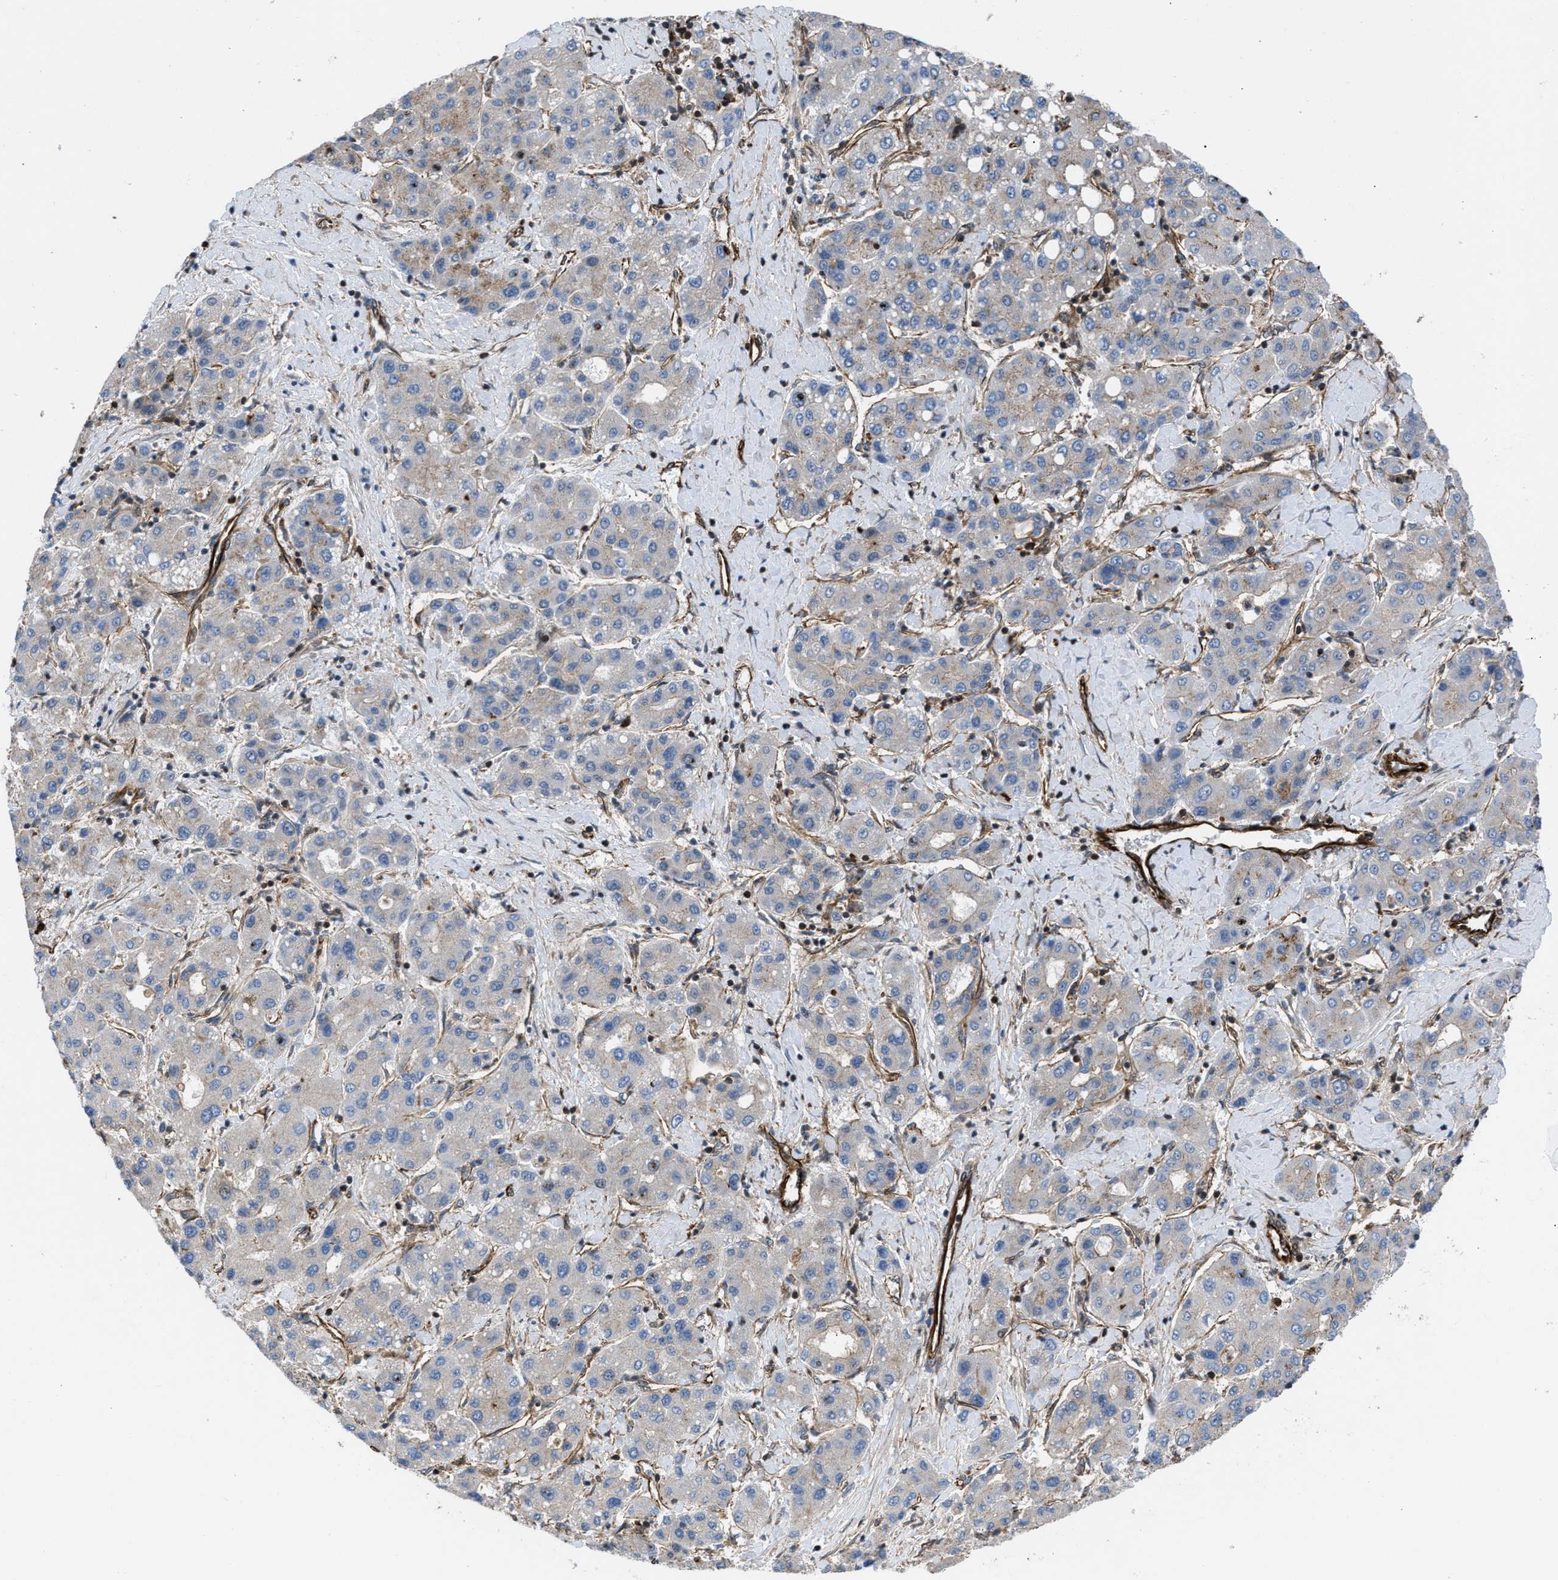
{"staining": {"intensity": "weak", "quantity": "25%-75%", "location": "cytoplasmic/membranous"}, "tissue": "liver cancer", "cell_type": "Tumor cells", "image_type": "cancer", "snomed": [{"axis": "morphology", "description": "Carcinoma, Hepatocellular, NOS"}, {"axis": "topography", "description": "Liver"}], "caption": "Protein expression by immunohistochemistry (IHC) reveals weak cytoplasmic/membranous staining in approximately 25%-75% of tumor cells in liver cancer.", "gene": "PTPRE", "patient": {"sex": "male", "age": 65}}